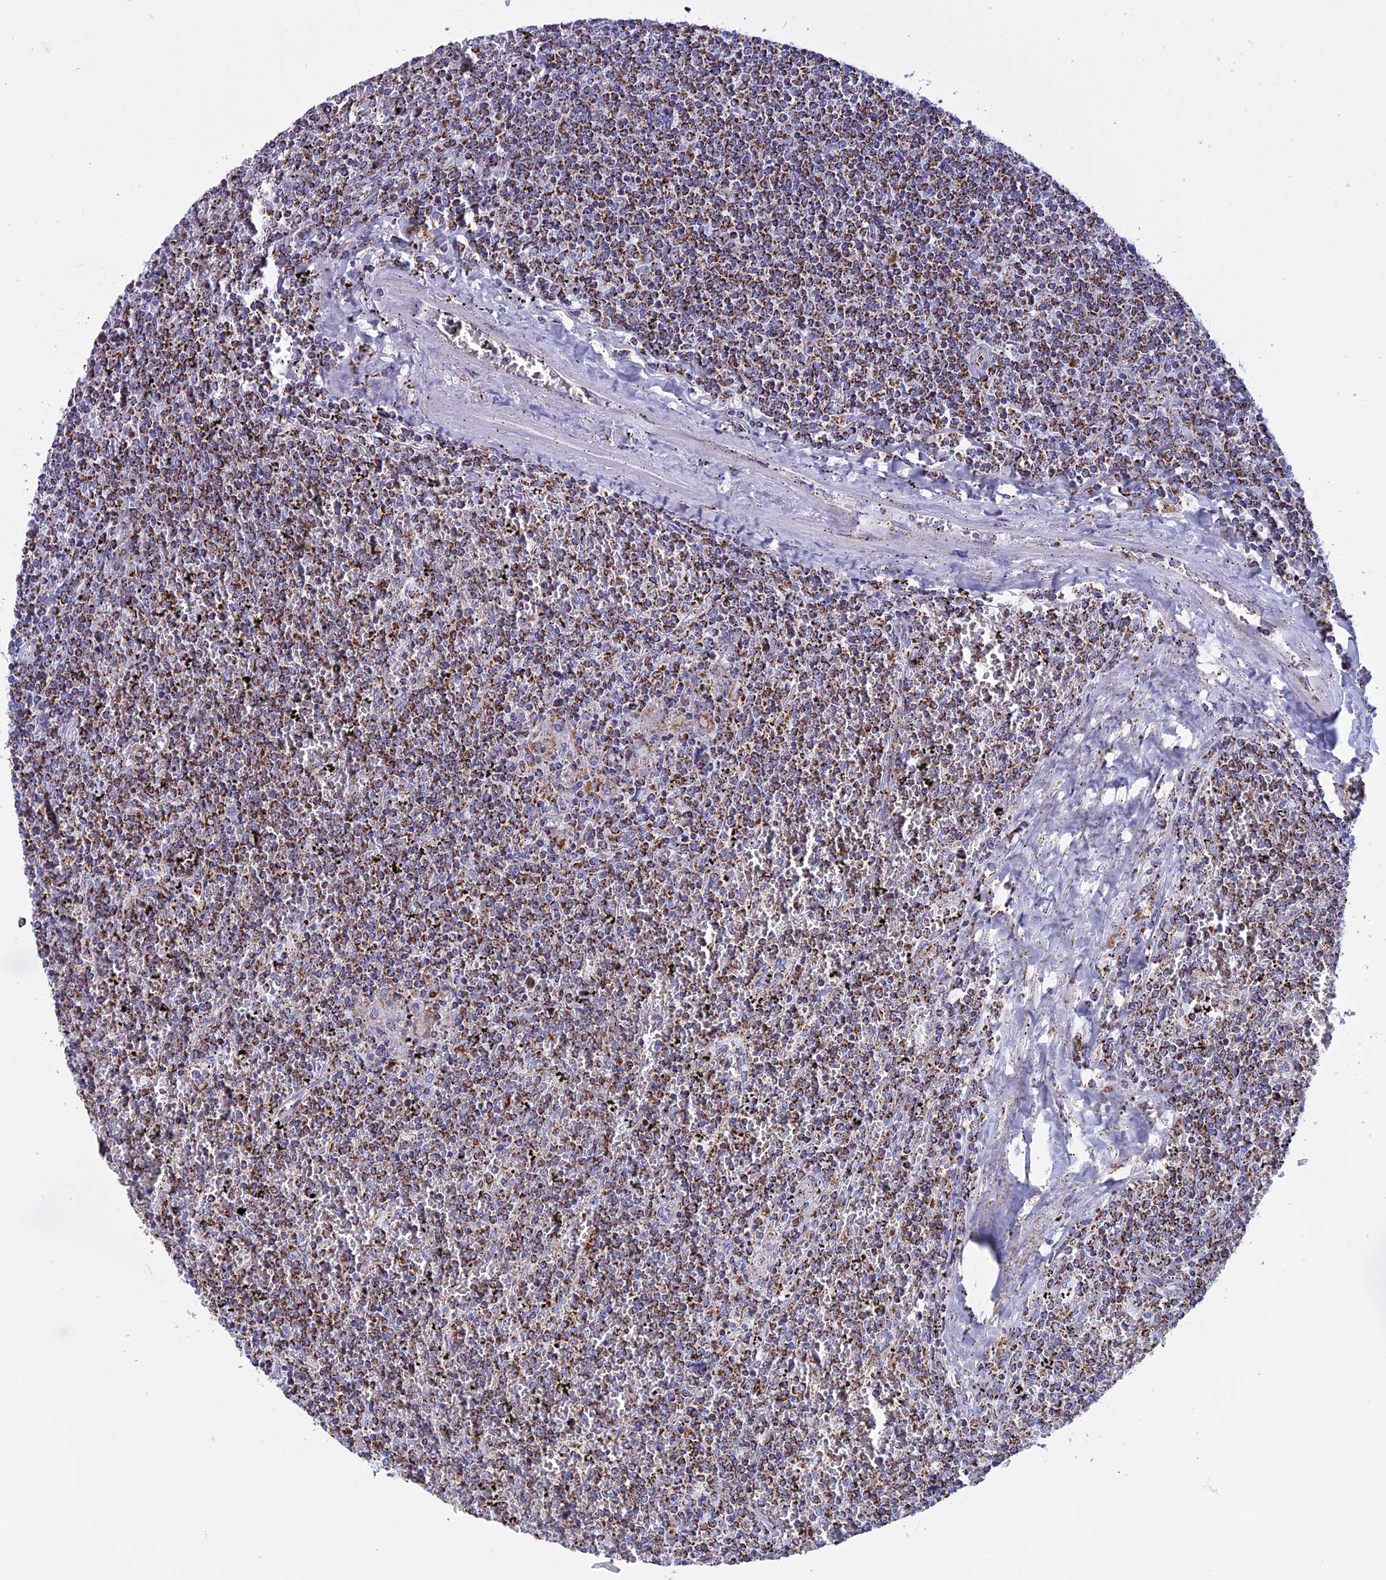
{"staining": {"intensity": "moderate", "quantity": ">75%", "location": "cytoplasmic/membranous"}, "tissue": "lymphoma", "cell_type": "Tumor cells", "image_type": "cancer", "snomed": [{"axis": "morphology", "description": "Malignant lymphoma, non-Hodgkin's type, Low grade"}, {"axis": "topography", "description": "Spleen"}], "caption": "This is an image of immunohistochemistry staining of lymphoma, which shows moderate expression in the cytoplasmic/membranous of tumor cells.", "gene": "KCNG1", "patient": {"sex": "female", "age": 19}}